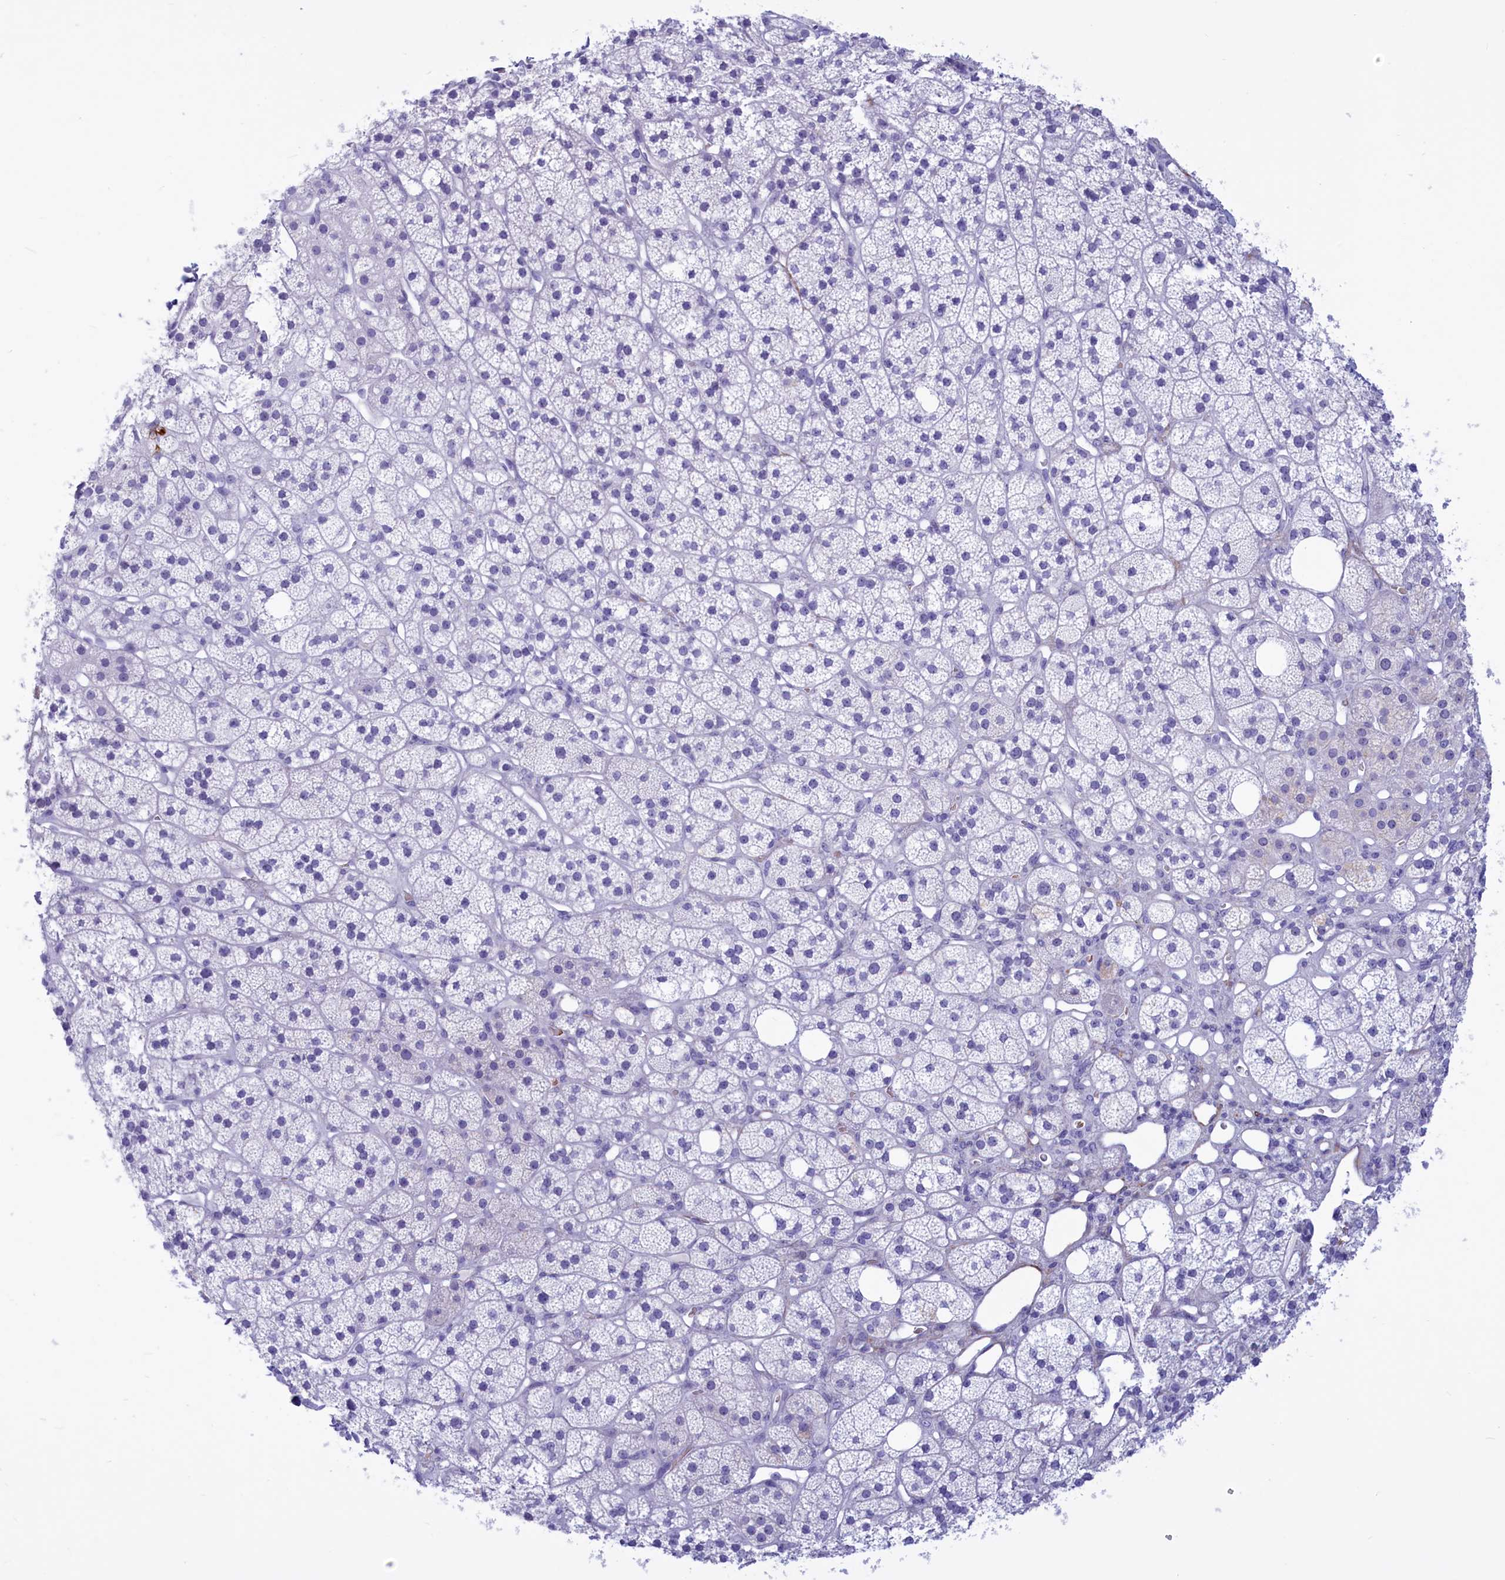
{"staining": {"intensity": "negative", "quantity": "none", "location": "none"}, "tissue": "adrenal gland", "cell_type": "Glandular cells", "image_type": "normal", "snomed": [{"axis": "morphology", "description": "Normal tissue, NOS"}, {"axis": "topography", "description": "Adrenal gland"}], "caption": "There is no significant expression in glandular cells of adrenal gland.", "gene": "GAPDHS", "patient": {"sex": "male", "age": 61}}